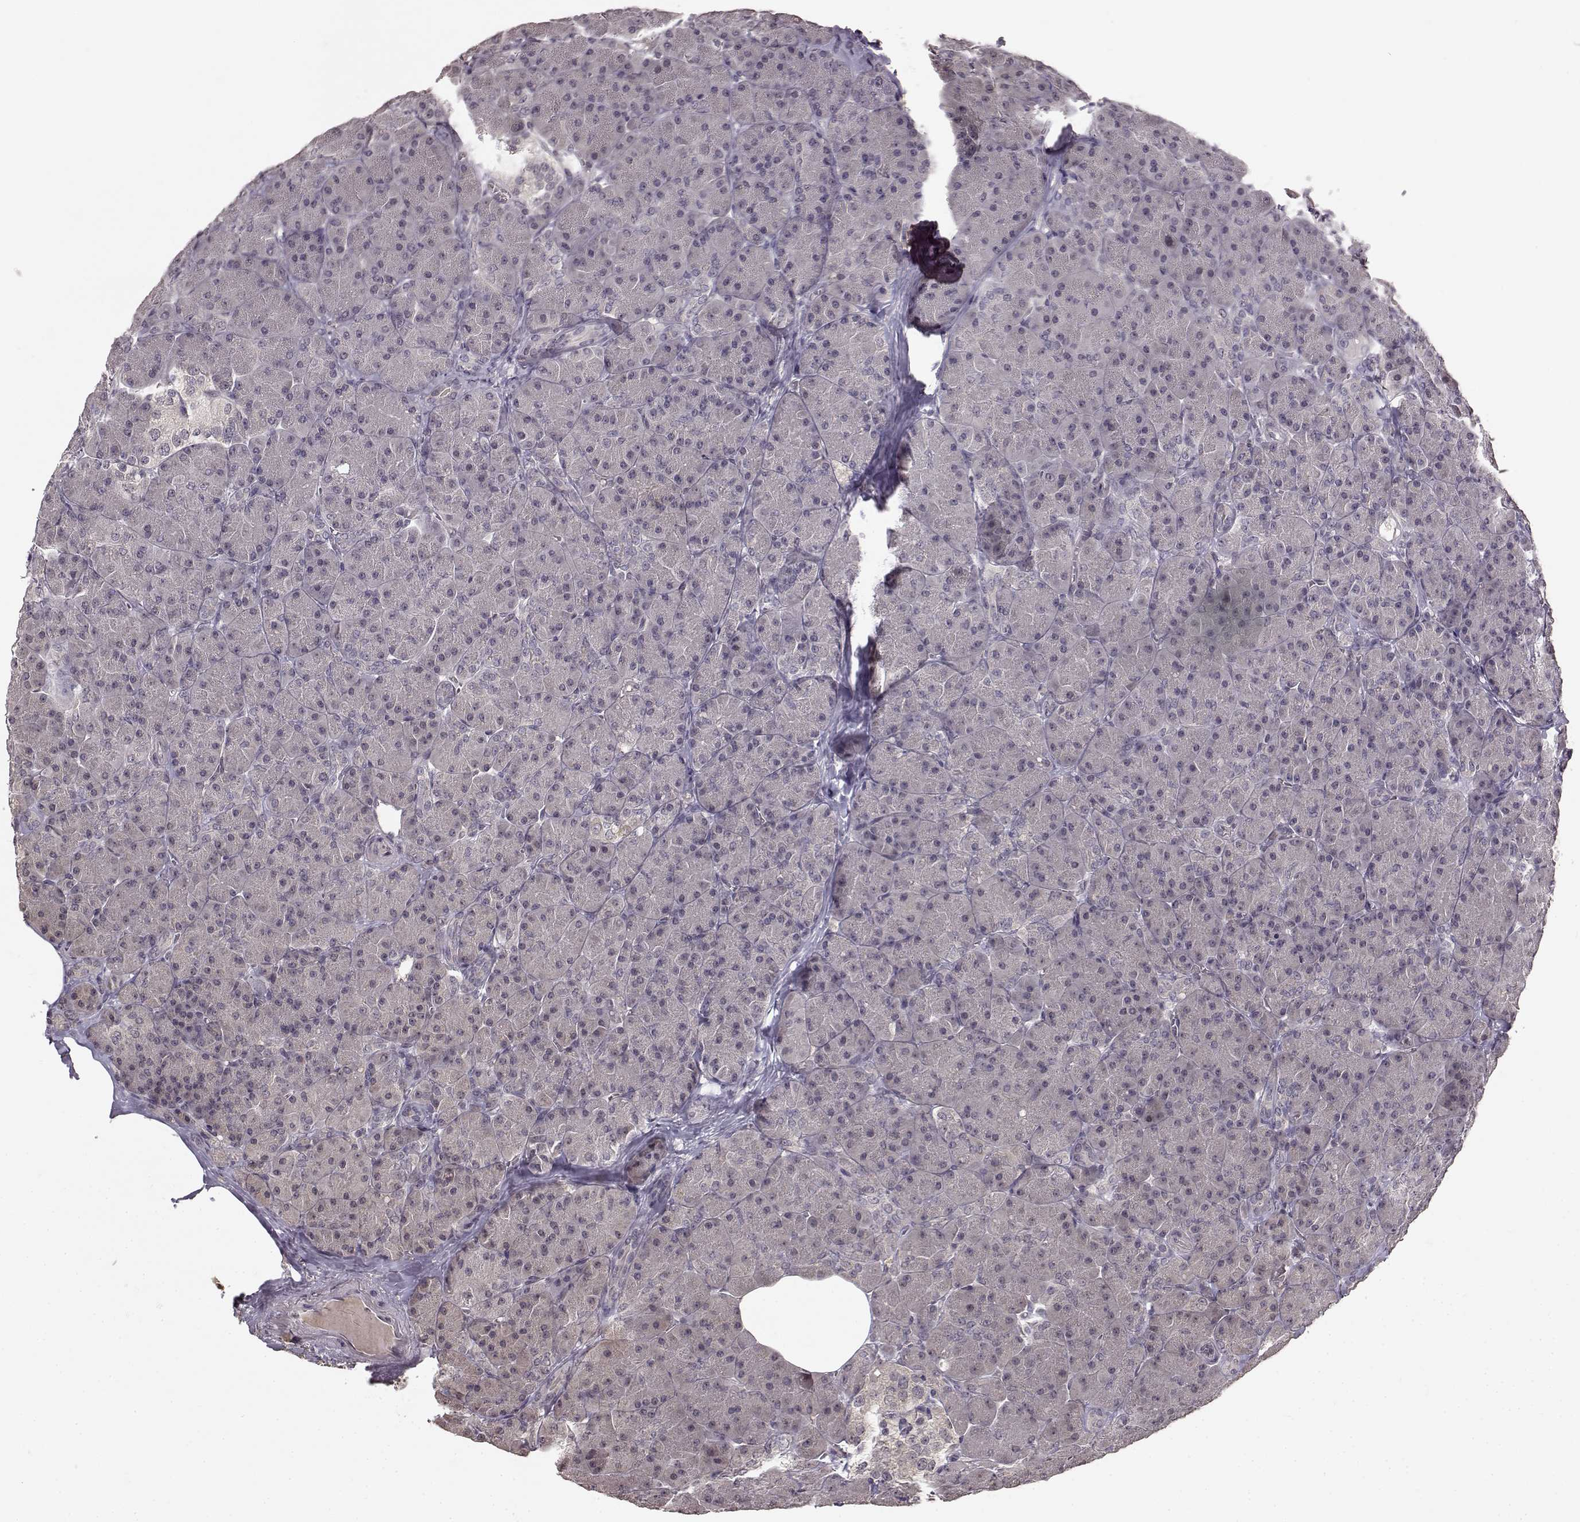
{"staining": {"intensity": "negative", "quantity": "none", "location": "none"}, "tissue": "pancreas", "cell_type": "Exocrine glandular cells", "image_type": "normal", "snomed": [{"axis": "morphology", "description": "Normal tissue, NOS"}, {"axis": "topography", "description": "Pancreas"}], "caption": "High power microscopy photomicrograph of an immunohistochemistry (IHC) micrograph of unremarkable pancreas, revealing no significant staining in exocrine glandular cells.", "gene": "NTRK2", "patient": {"sex": "male", "age": 57}}